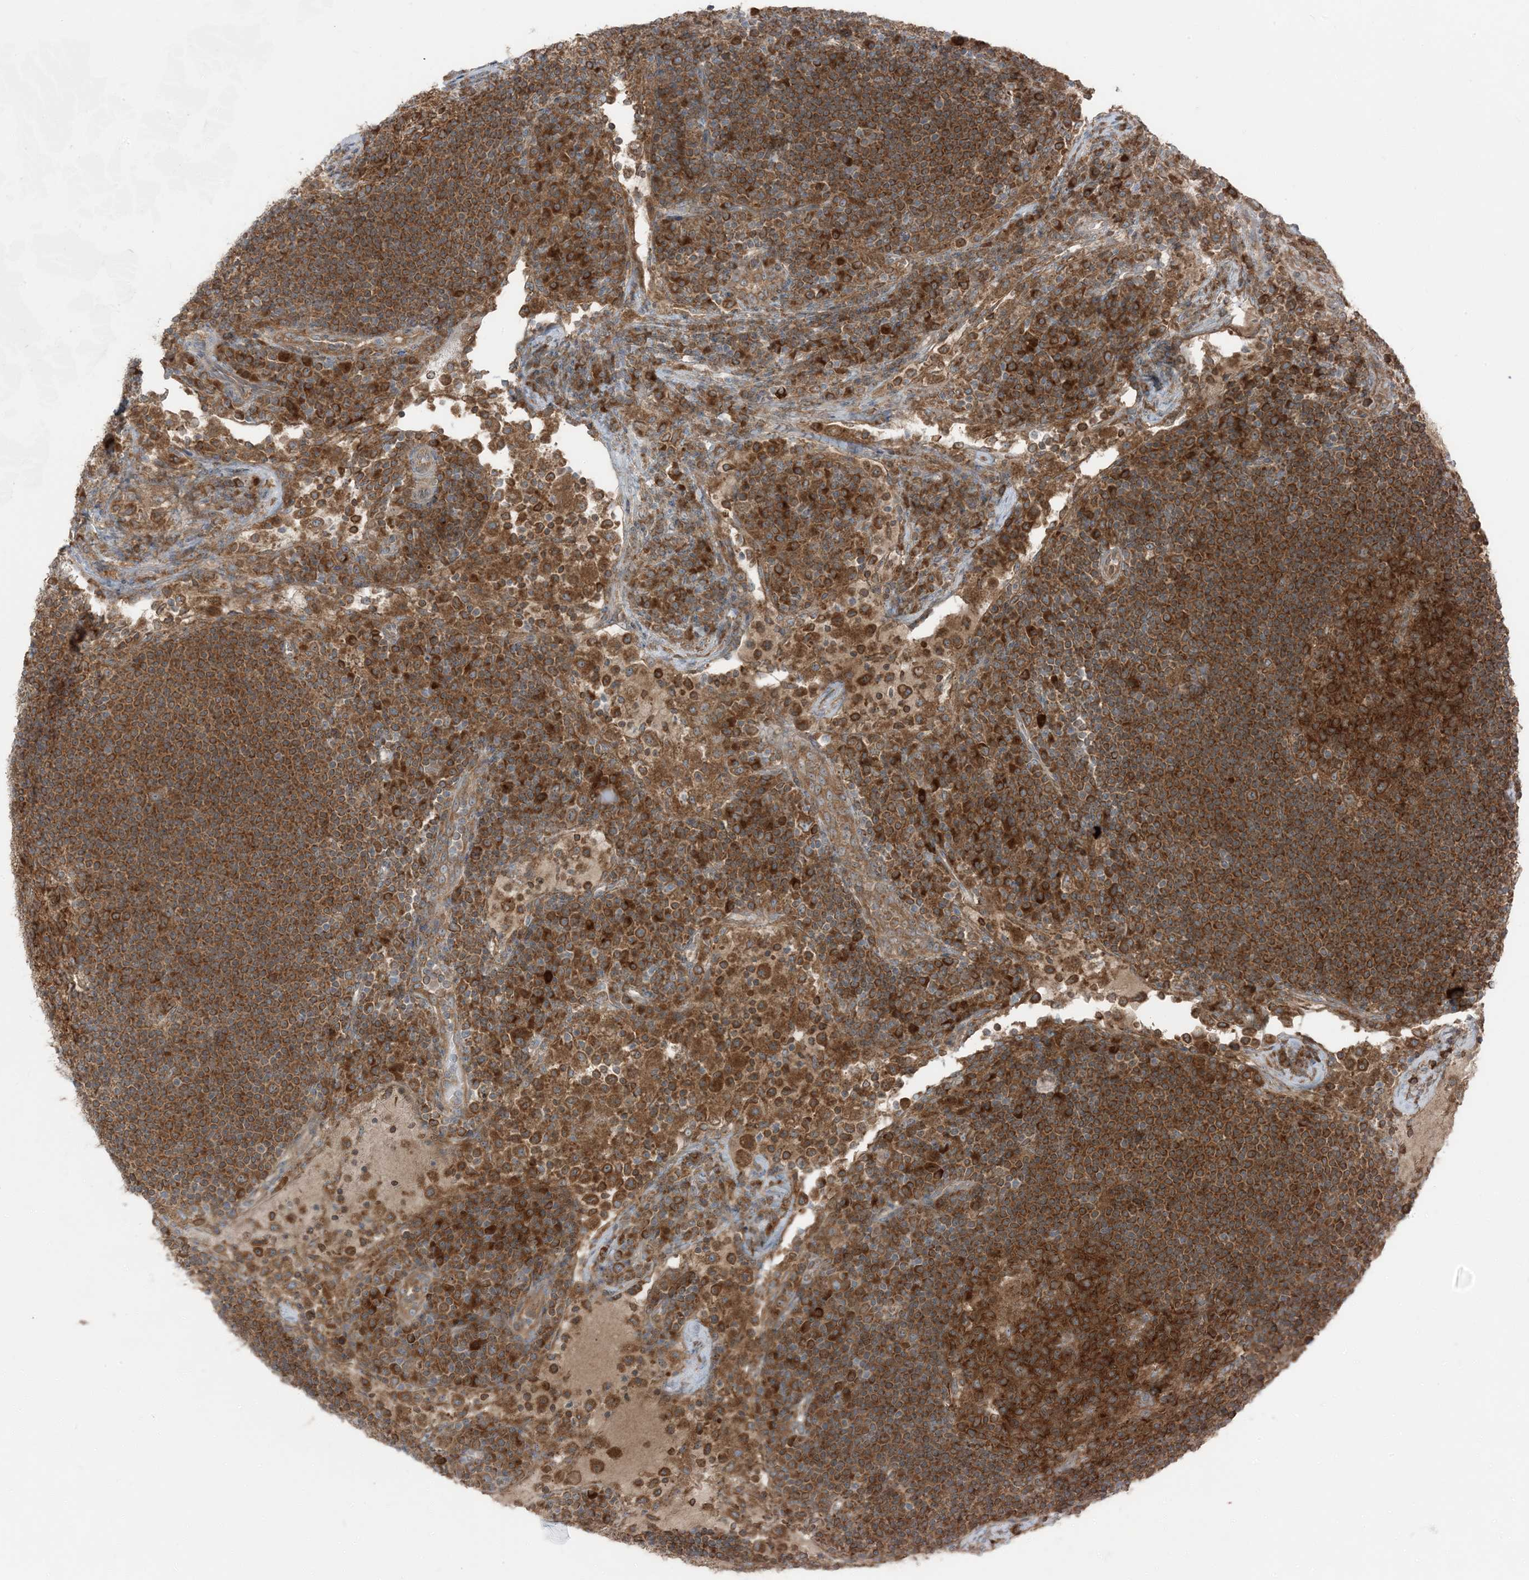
{"staining": {"intensity": "strong", "quantity": ">75%", "location": "cytoplasmic/membranous"}, "tissue": "lymph node", "cell_type": "Germinal center cells", "image_type": "normal", "snomed": [{"axis": "morphology", "description": "Normal tissue, NOS"}, {"axis": "topography", "description": "Lymph node"}], "caption": "Protein analysis of normal lymph node shows strong cytoplasmic/membranous staining in about >75% of germinal center cells.", "gene": "RAB3GAP1", "patient": {"sex": "female", "age": 53}}